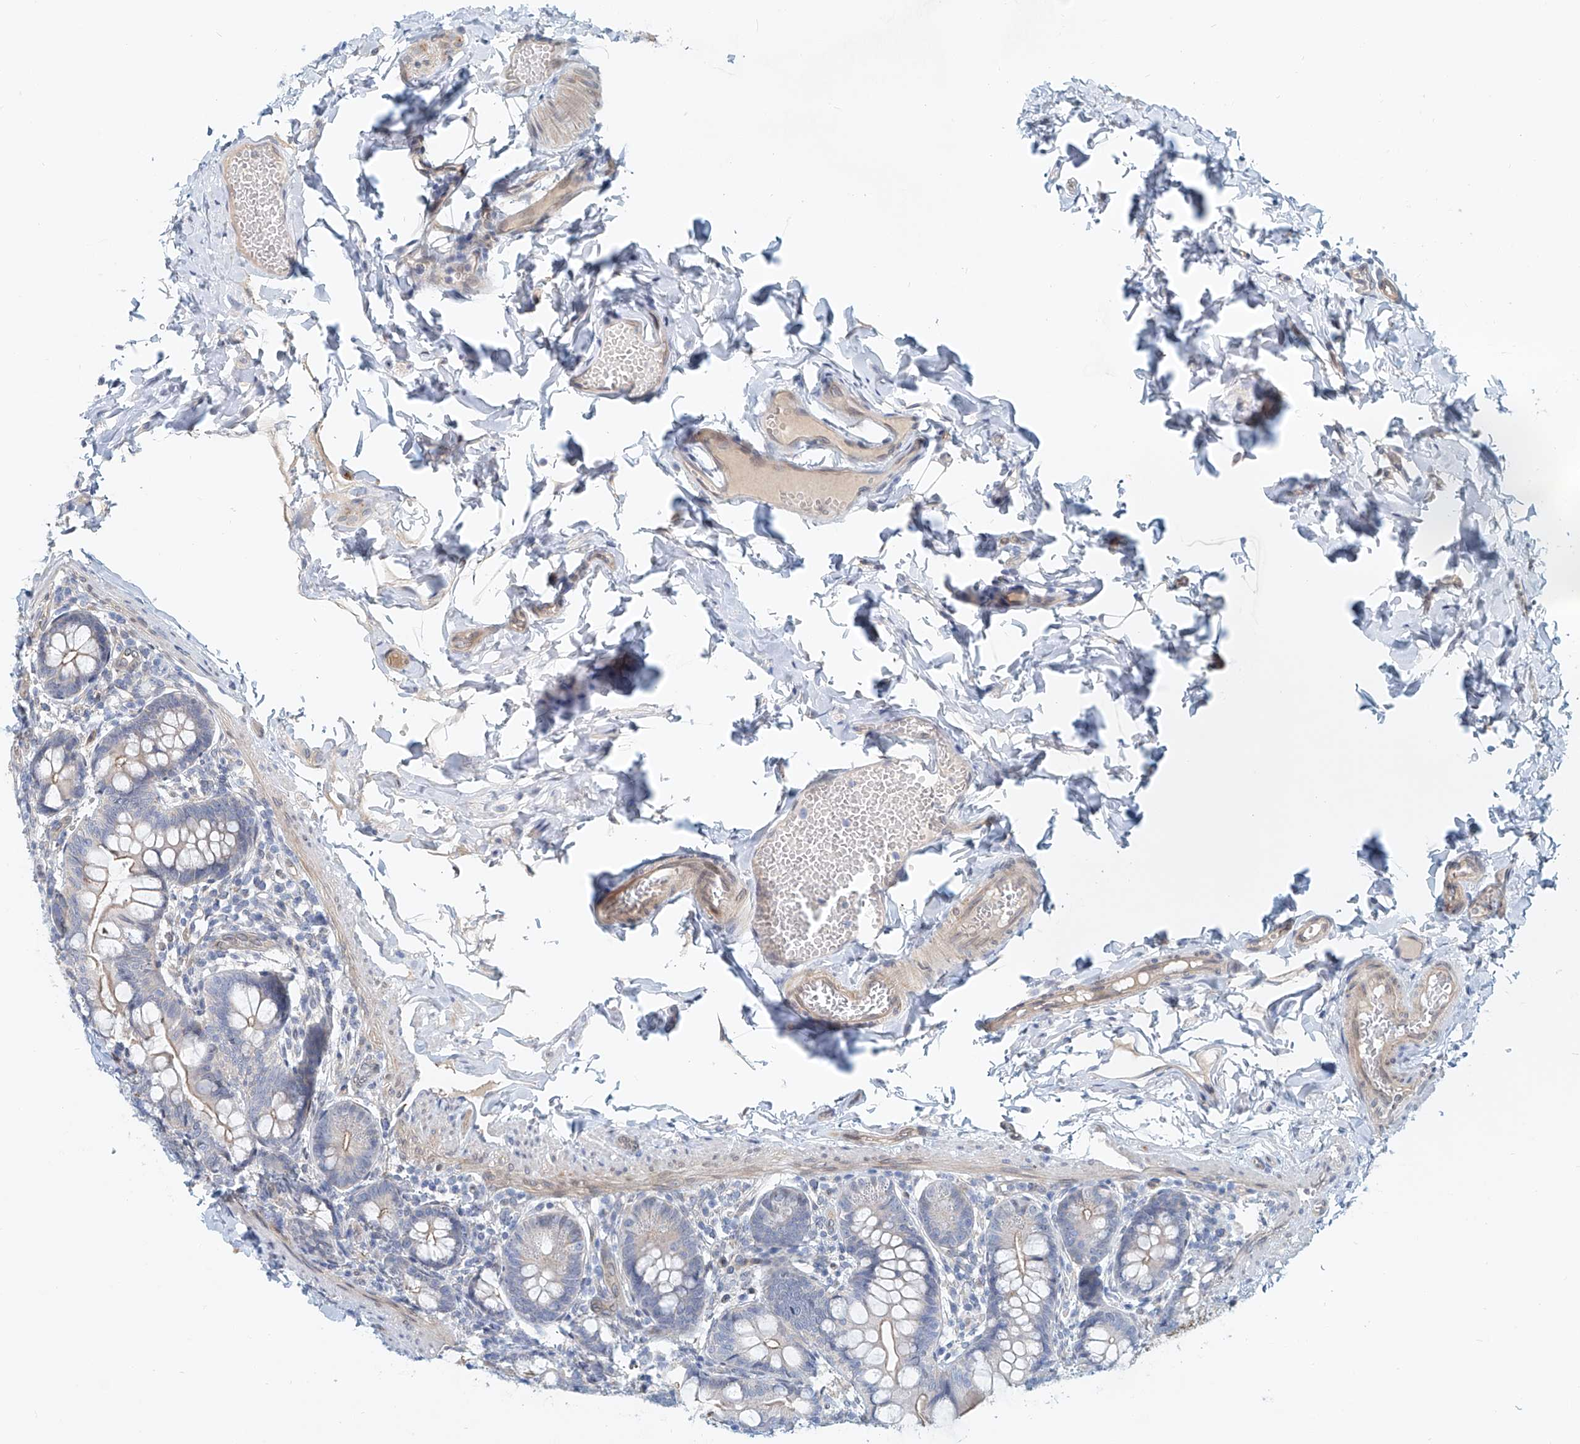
{"staining": {"intensity": "weak", "quantity": "25%-75%", "location": "cytoplasmic/membranous"}, "tissue": "small intestine", "cell_type": "Glandular cells", "image_type": "normal", "snomed": [{"axis": "morphology", "description": "Normal tissue, NOS"}, {"axis": "topography", "description": "Small intestine"}], "caption": "Glandular cells show low levels of weak cytoplasmic/membranous positivity in about 25%-75% of cells in normal human small intestine.", "gene": "SASH1", "patient": {"sex": "male", "age": 7}}